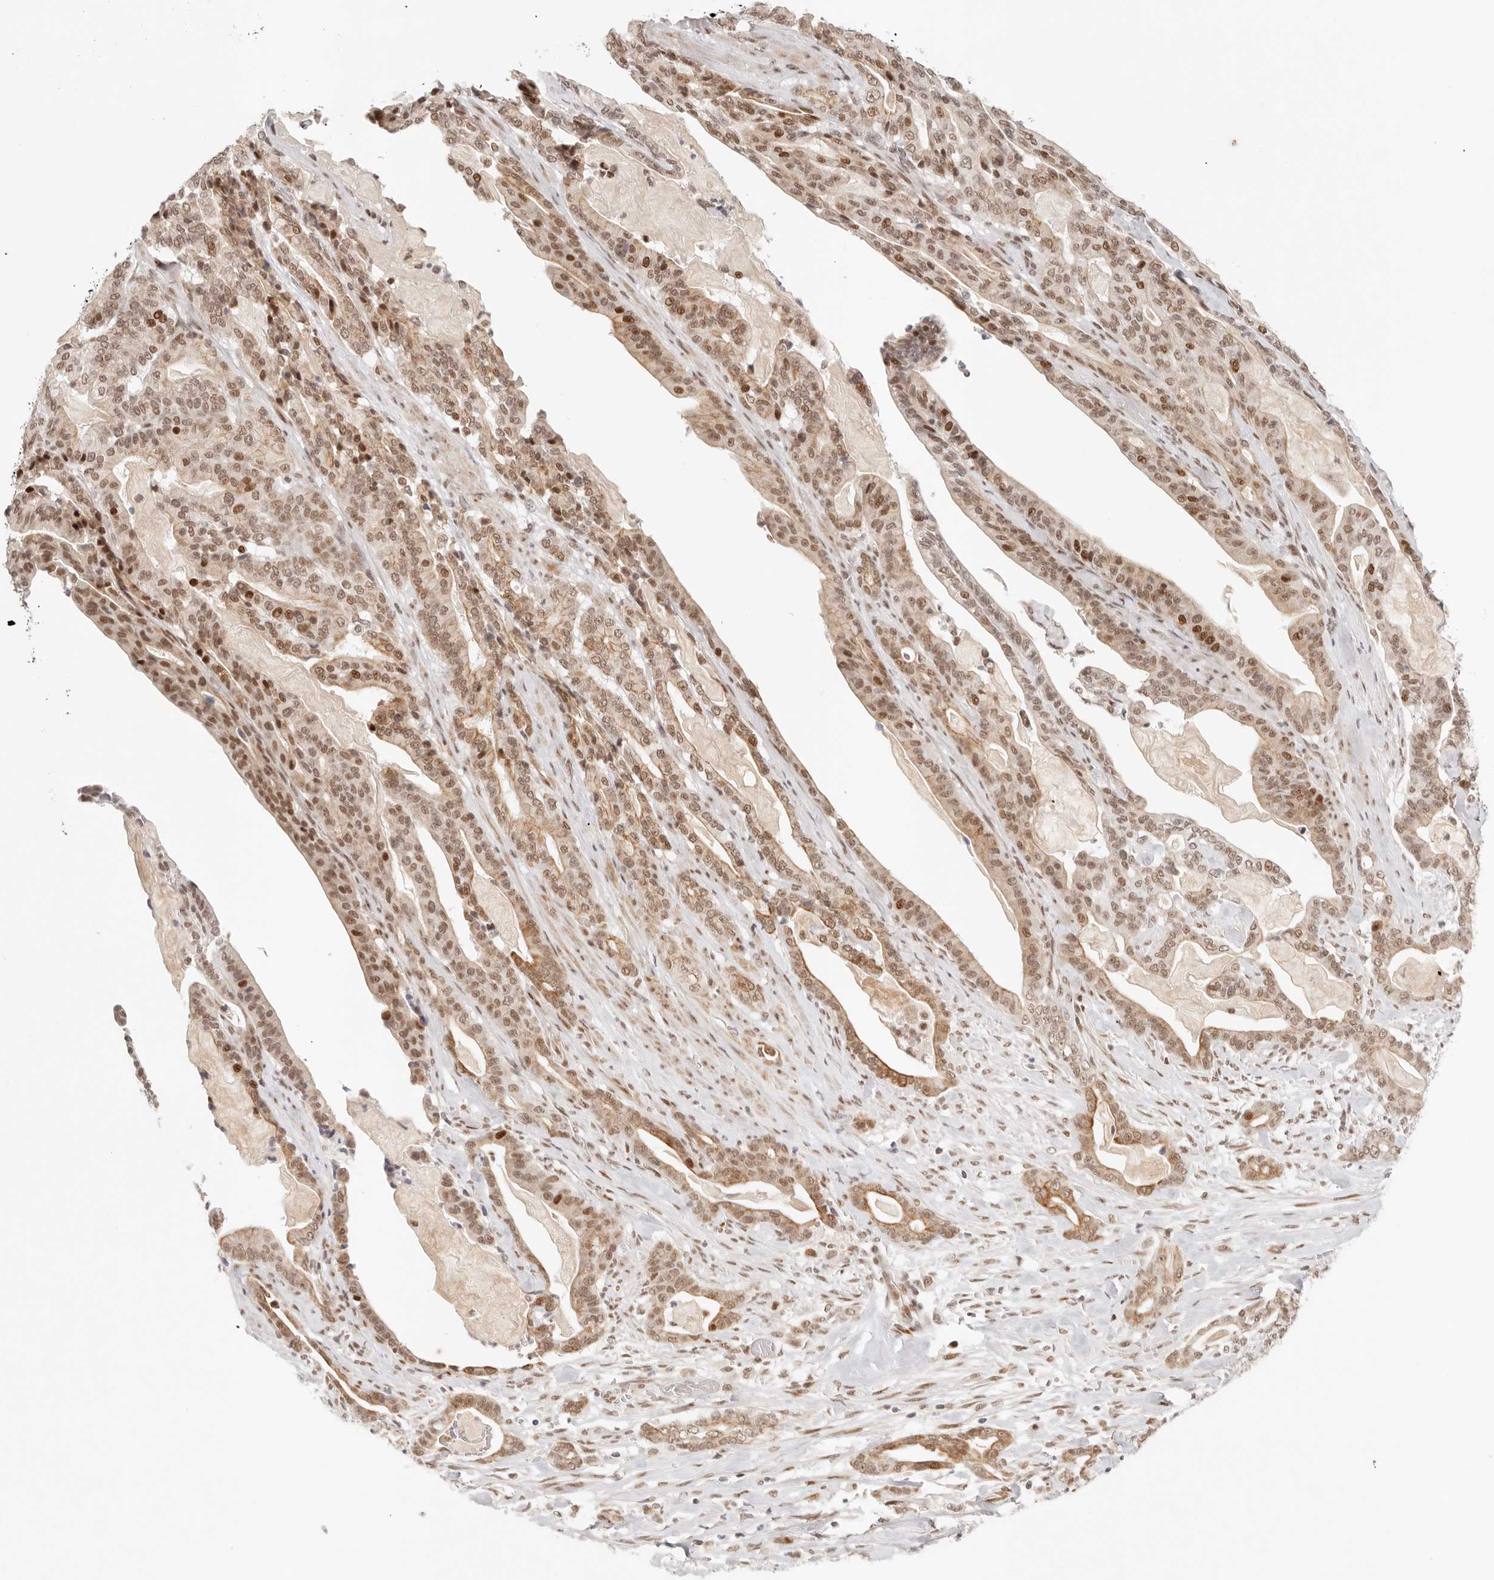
{"staining": {"intensity": "moderate", "quantity": ">75%", "location": "nuclear"}, "tissue": "pancreatic cancer", "cell_type": "Tumor cells", "image_type": "cancer", "snomed": [{"axis": "morphology", "description": "Adenocarcinoma, NOS"}, {"axis": "topography", "description": "Pancreas"}], "caption": "Approximately >75% of tumor cells in pancreatic cancer (adenocarcinoma) reveal moderate nuclear protein expression as visualized by brown immunohistochemical staining.", "gene": "HOXC5", "patient": {"sex": "male", "age": 63}}